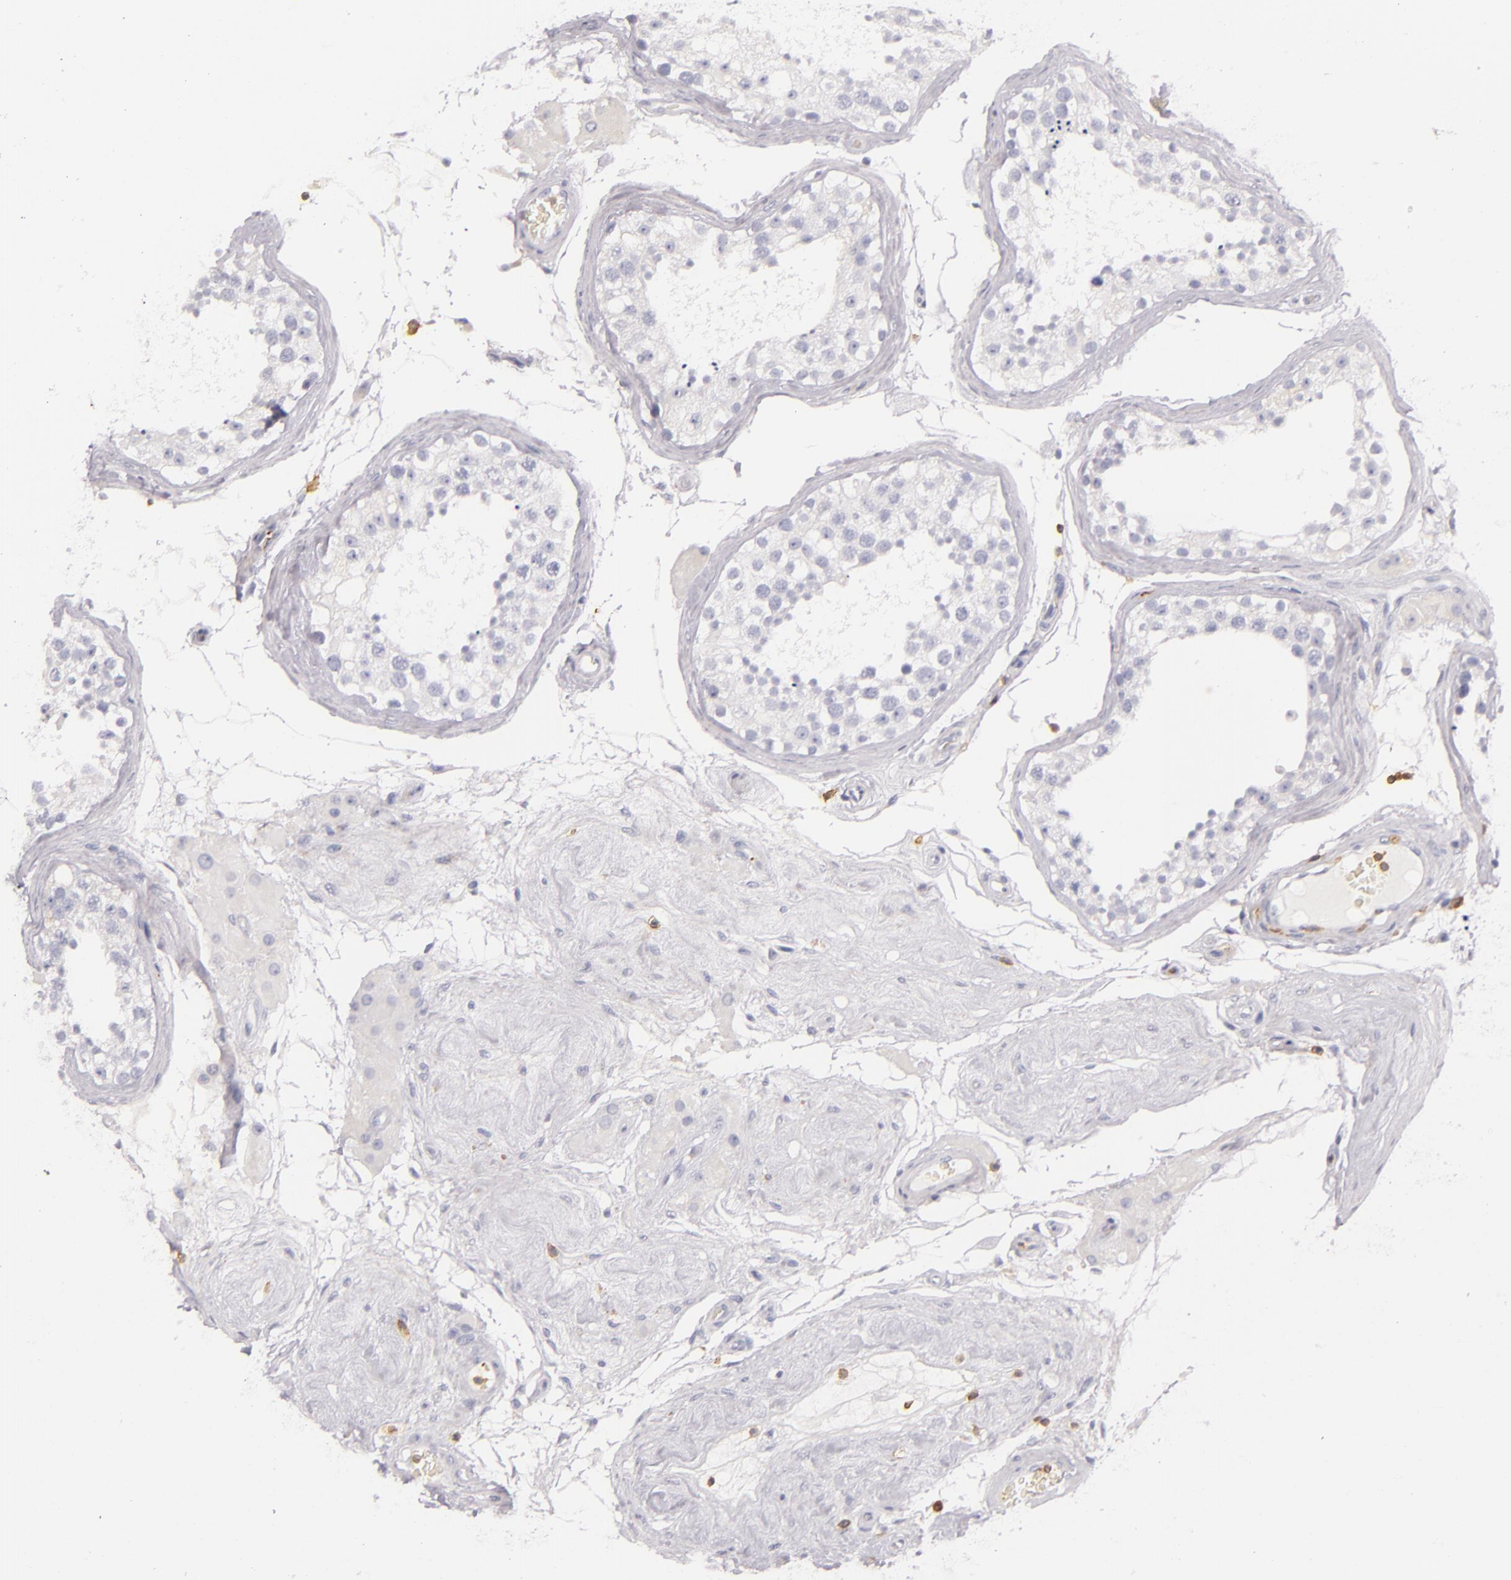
{"staining": {"intensity": "negative", "quantity": "none", "location": "none"}, "tissue": "testis", "cell_type": "Cells in seminiferous ducts", "image_type": "normal", "snomed": [{"axis": "morphology", "description": "Normal tissue, NOS"}, {"axis": "topography", "description": "Testis"}], "caption": "IHC of benign human testis reveals no staining in cells in seminiferous ducts.", "gene": "LAT", "patient": {"sex": "male", "age": 68}}